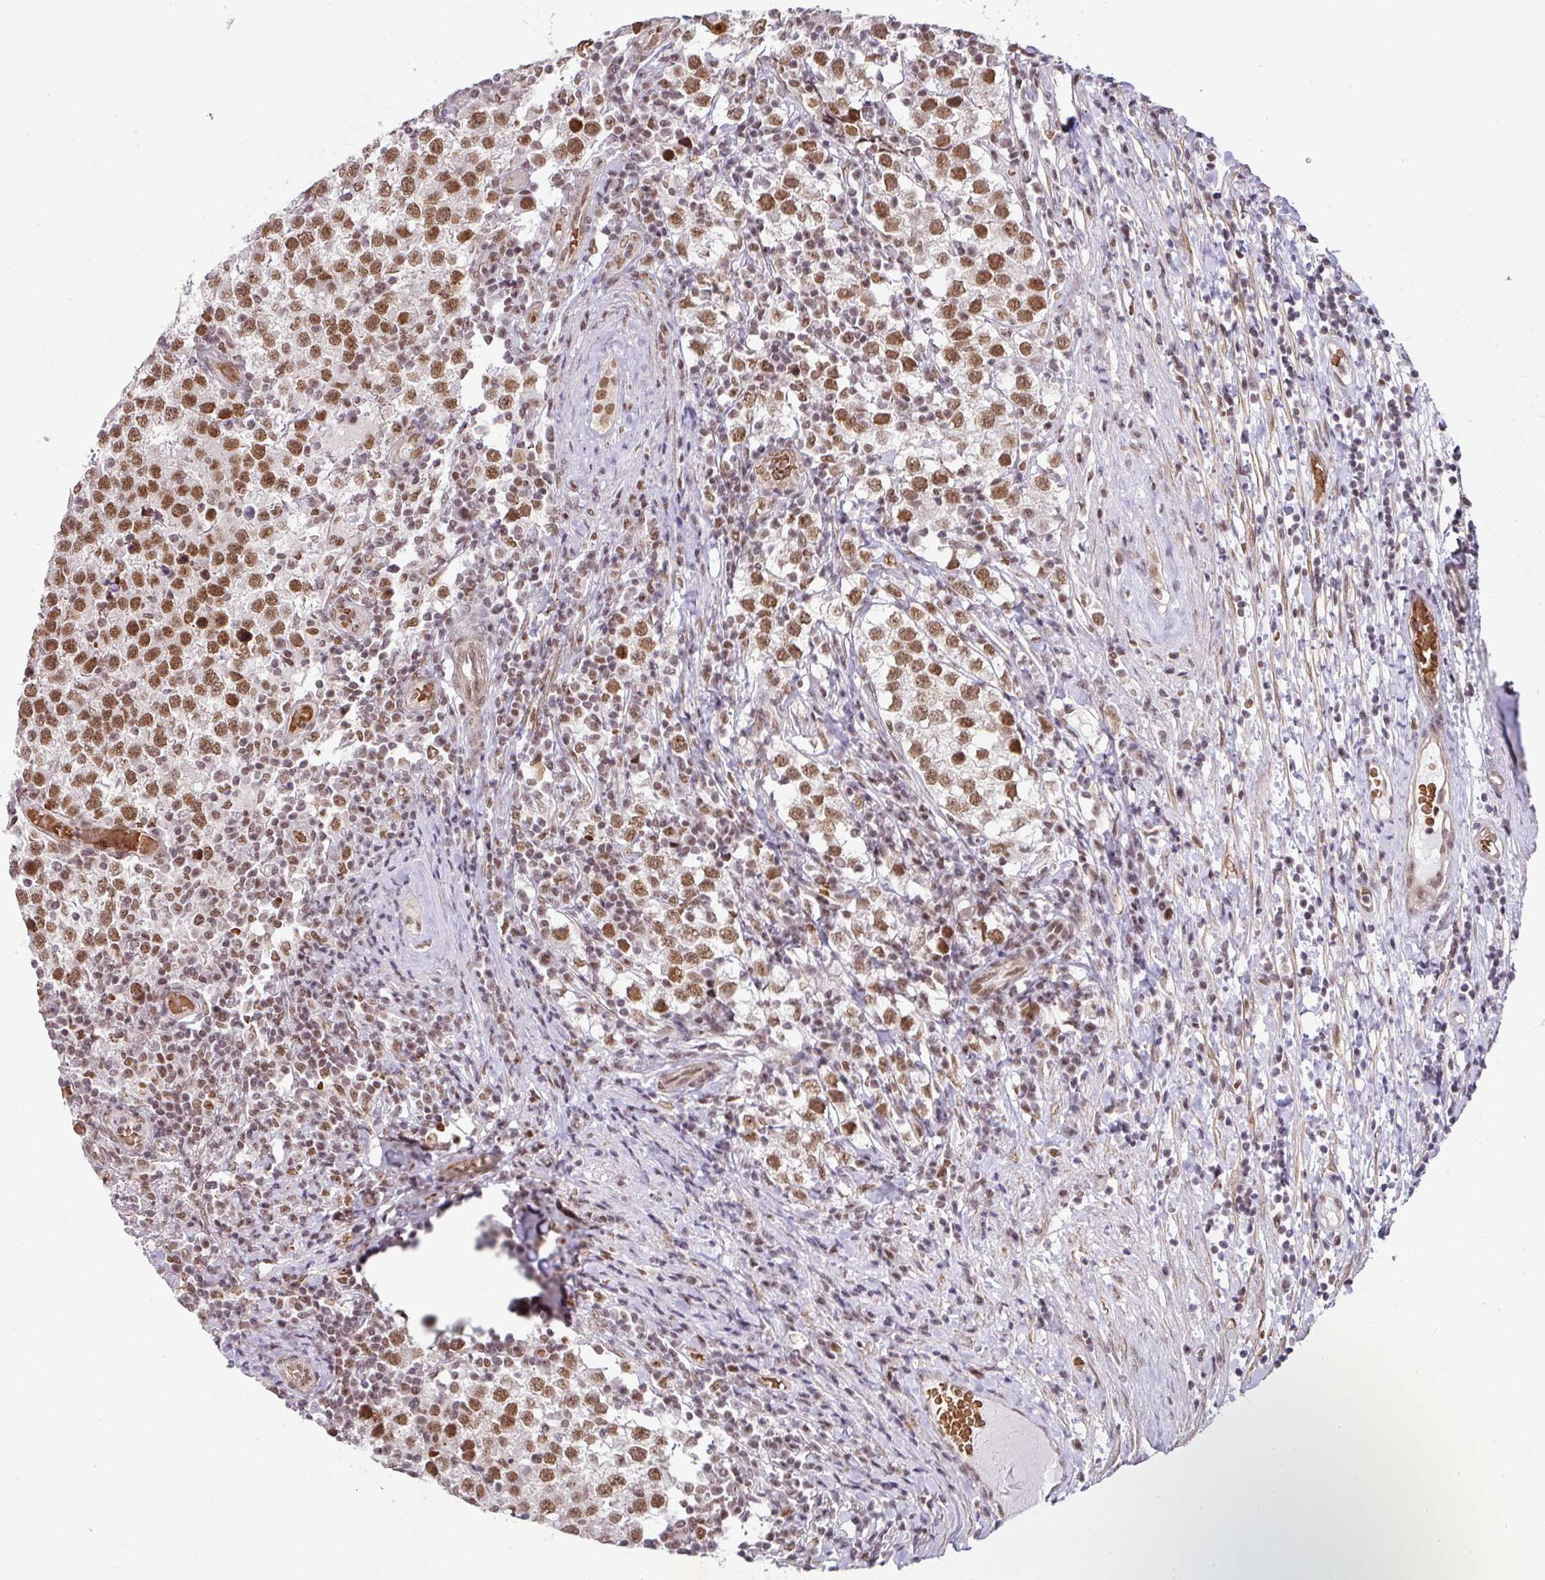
{"staining": {"intensity": "moderate", "quantity": ">75%", "location": "nuclear"}, "tissue": "testis cancer", "cell_type": "Tumor cells", "image_type": "cancer", "snomed": [{"axis": "morphology", "description": "Seminoma, NOS"}, {"axis": "topography", "description": "Testis"}], "caption": "Testis cancer (seminoma) tissue reveals moderate nuclear staining in approximately >75% of tumor cells (IHC, brightfield microscopy, high magnification).", "gene": "NCOA5", "patient": {"sex": "male", "age": 34}}